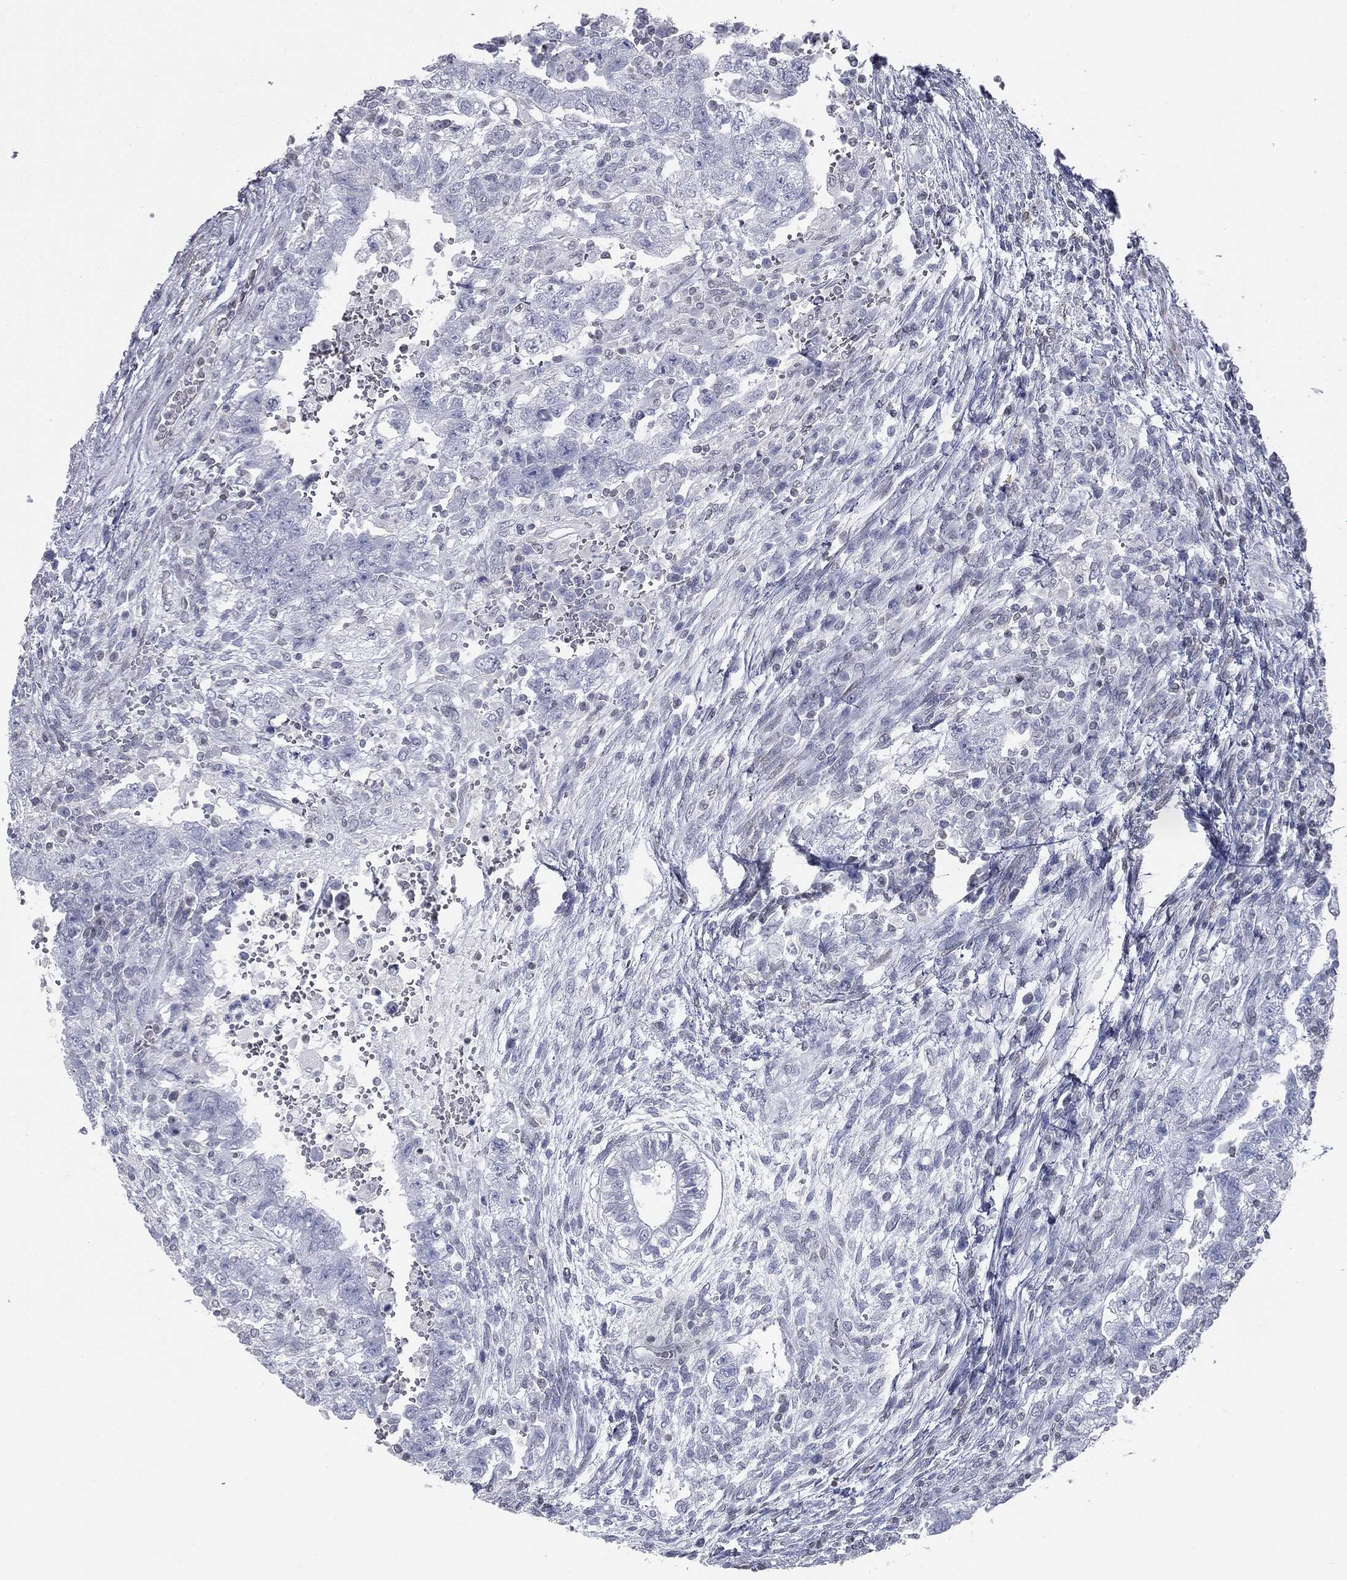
{"staining": {"intensity": "negative", "quantity": "none", "location": "none"}, "tissue": "testis cancer", "cell_type": "Tumor cells", "image_type": "cancer", "snomed": [{"axis": "morphology", "description": "Carcinoma, Embryonal, NOS"}, {"axis": "topography", "description": "Testis"}], "caption": "Tumor cells show no significant protein staining in testis cancer (embryonal carcinoma). The staining is performed using DAB brown chromogen with nuclei counter-stained in using hematoxylin.", "gene": "ALDOB", "patient": {"sex": "male", "age": 26}}